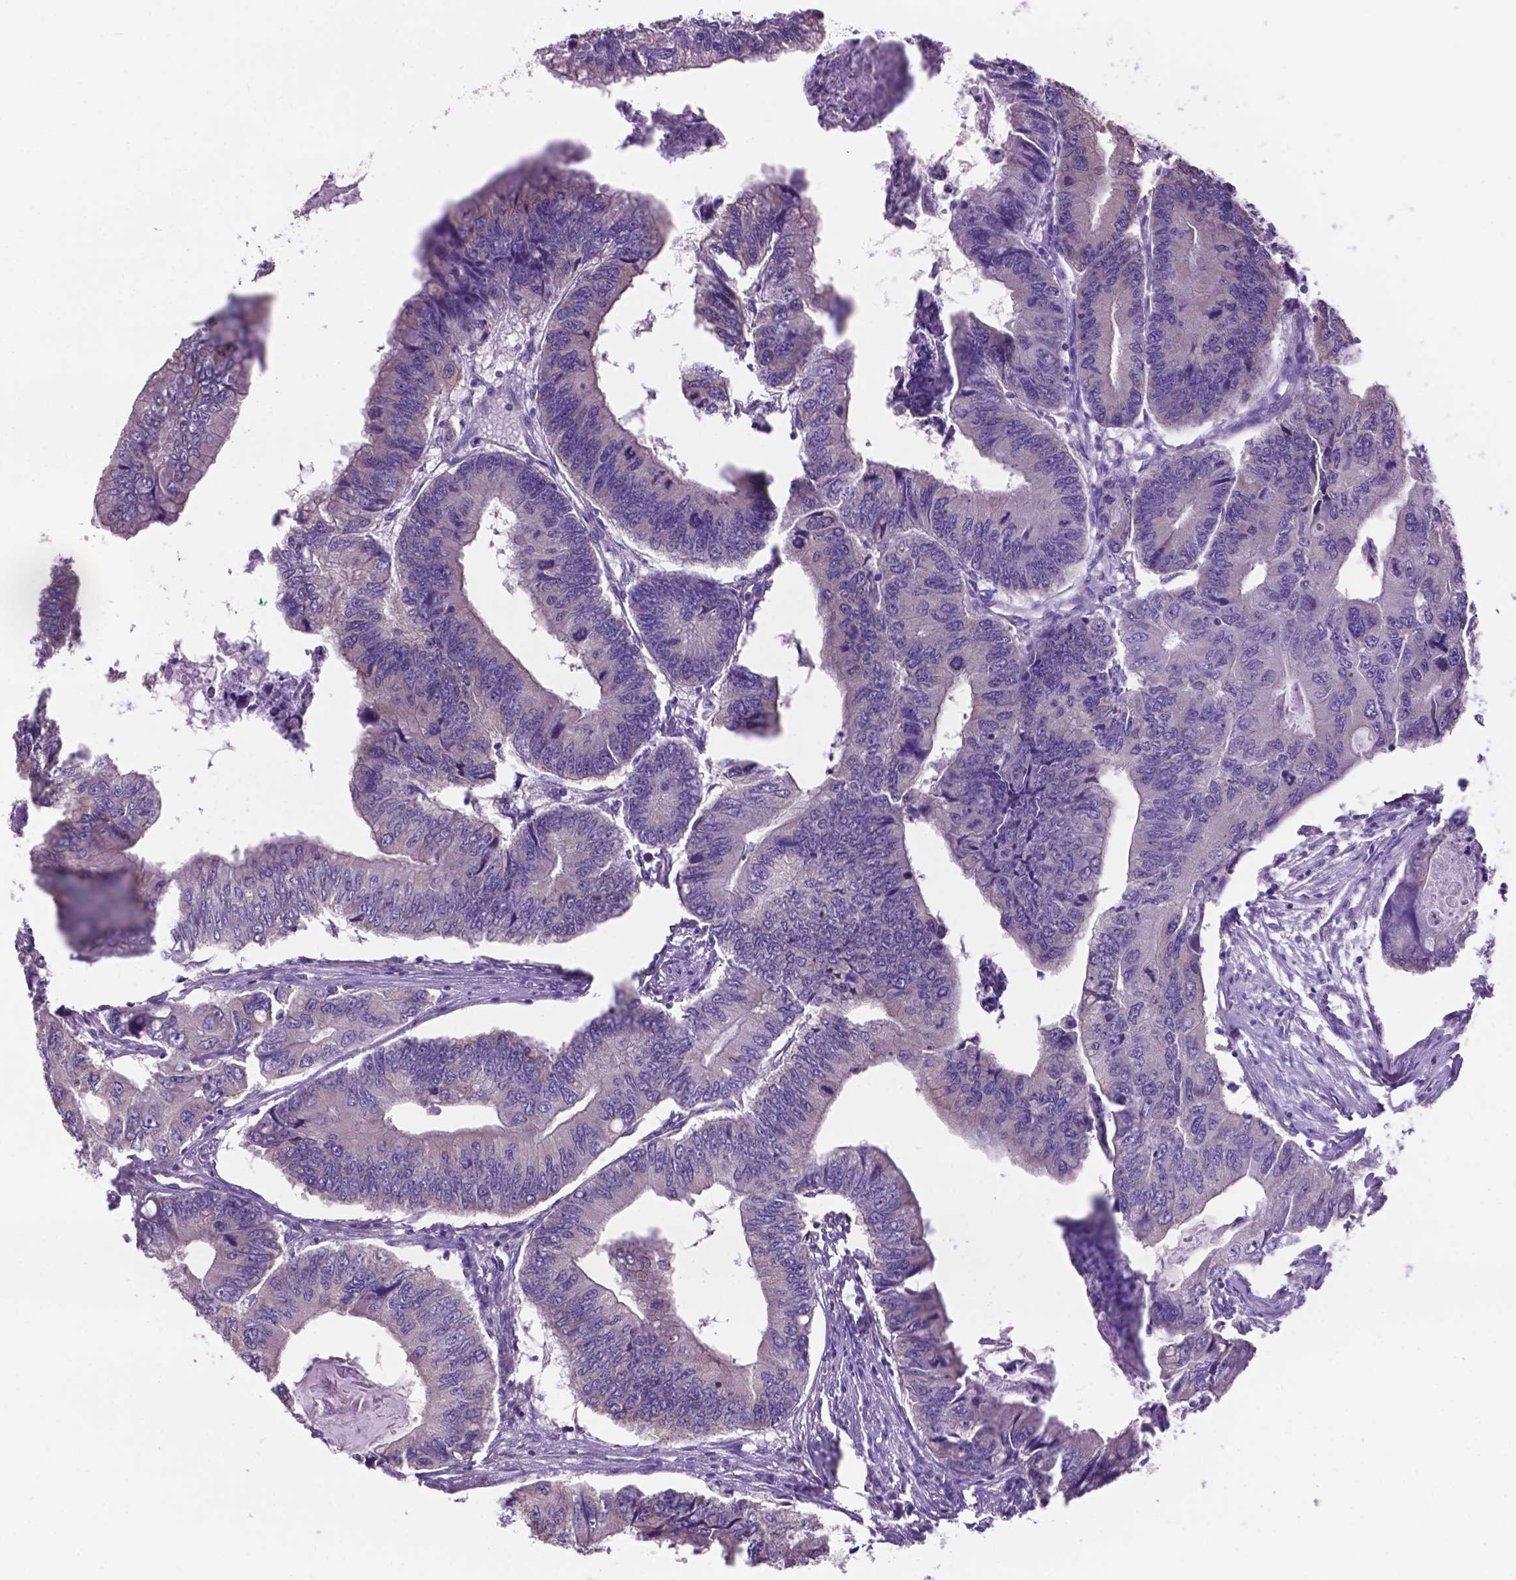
{"staining": {"intensity": "negative", "quantity": "none", "location": "none"}, "tissue": "colorectal cancer", "cell_type": "Tumor cells", "image_type": "cancer", "snomed": [{"axis": "morphology", "description": "Adenocarcinoma, NOS"}, {"axis": "topography", "description": "Colon"}], "caption": "There is no significant positivity in tumor cells of colorectal cancer (adenocarcinoma). (DAB immunohistochemistry, high magnification).", "gene": "SPDYA", "patient": {"sex": "male", "age": 53}}